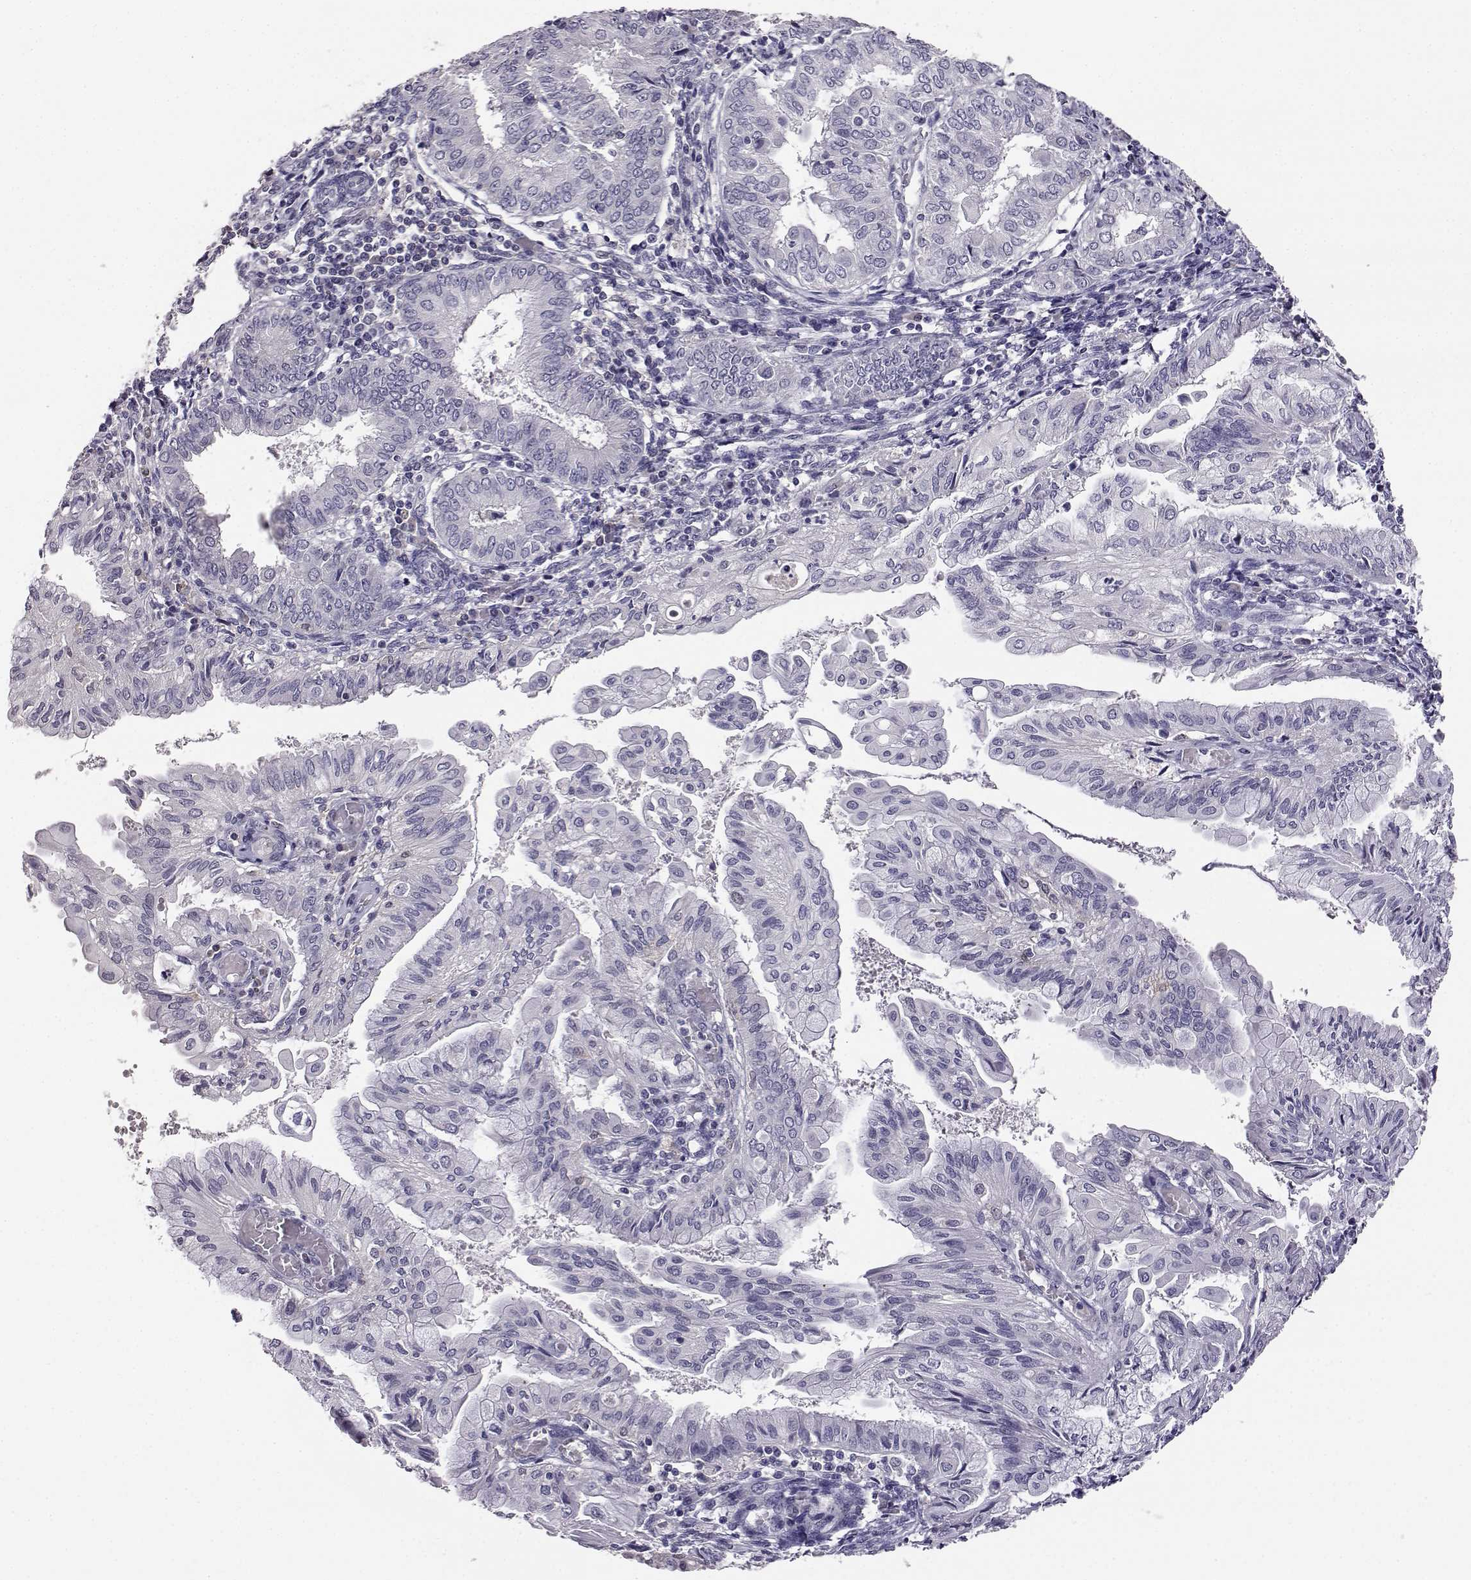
{"staining": {"intensity": "negative", "quantity": "none", "location": "none"}, "tissue": "endometrial cancer", "cell_type": "Tumor cells", "image_type": "cancer", "snomed": [{"axis": "morphology", "description": "Adenocarcinoma, NOS"}, {"axis": "topography", "description": "Endometrium"}], "caption": "This is an IHC image of endometrial cancer (adenocarcinoma). There is no staining in tumor cells.", "gene": "AKR1B1", "patient": {"sex": "female", "age": 68}}